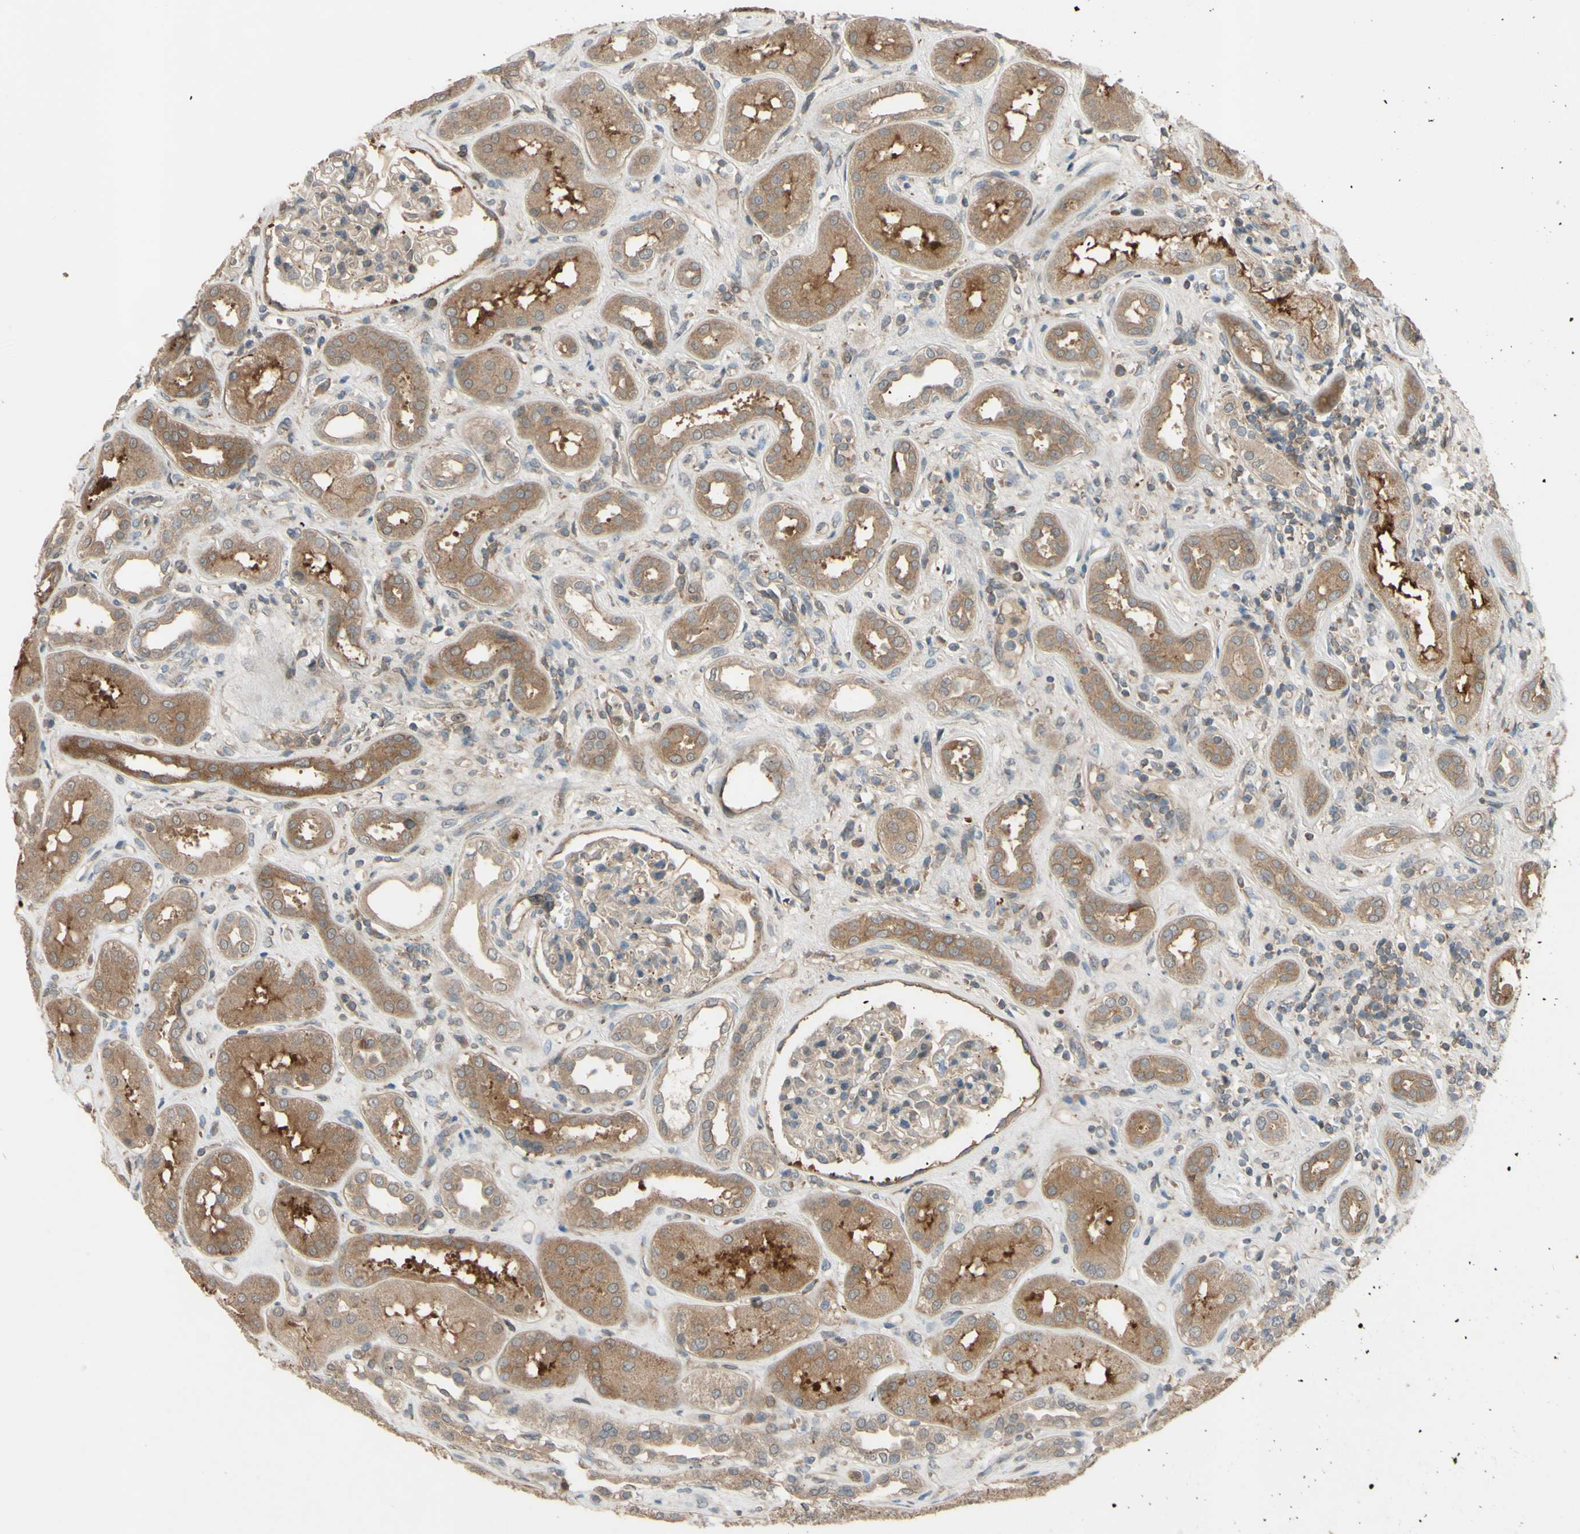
{"staining": {"intensity": "weak", "quantity": ">75%", "location": "cytoplasmic/membranous"}, "tissue": "kidney", "cell_type": "Cells in glomeruli", "image_type": "normal", "snomed": [{"axis": "morphology", "description": "Normal tissue, NOS"}, {"axis": "topography", "description": "Kidney"}], "caption": "About >75% of cells in glomeruli in benign kidney show weak cytoplasmic/membranous protein positivity as visualized by brown immunohistochemical staining.", "gene": "SHROOM4", "patient": {"sex": "male", "age": 59}}